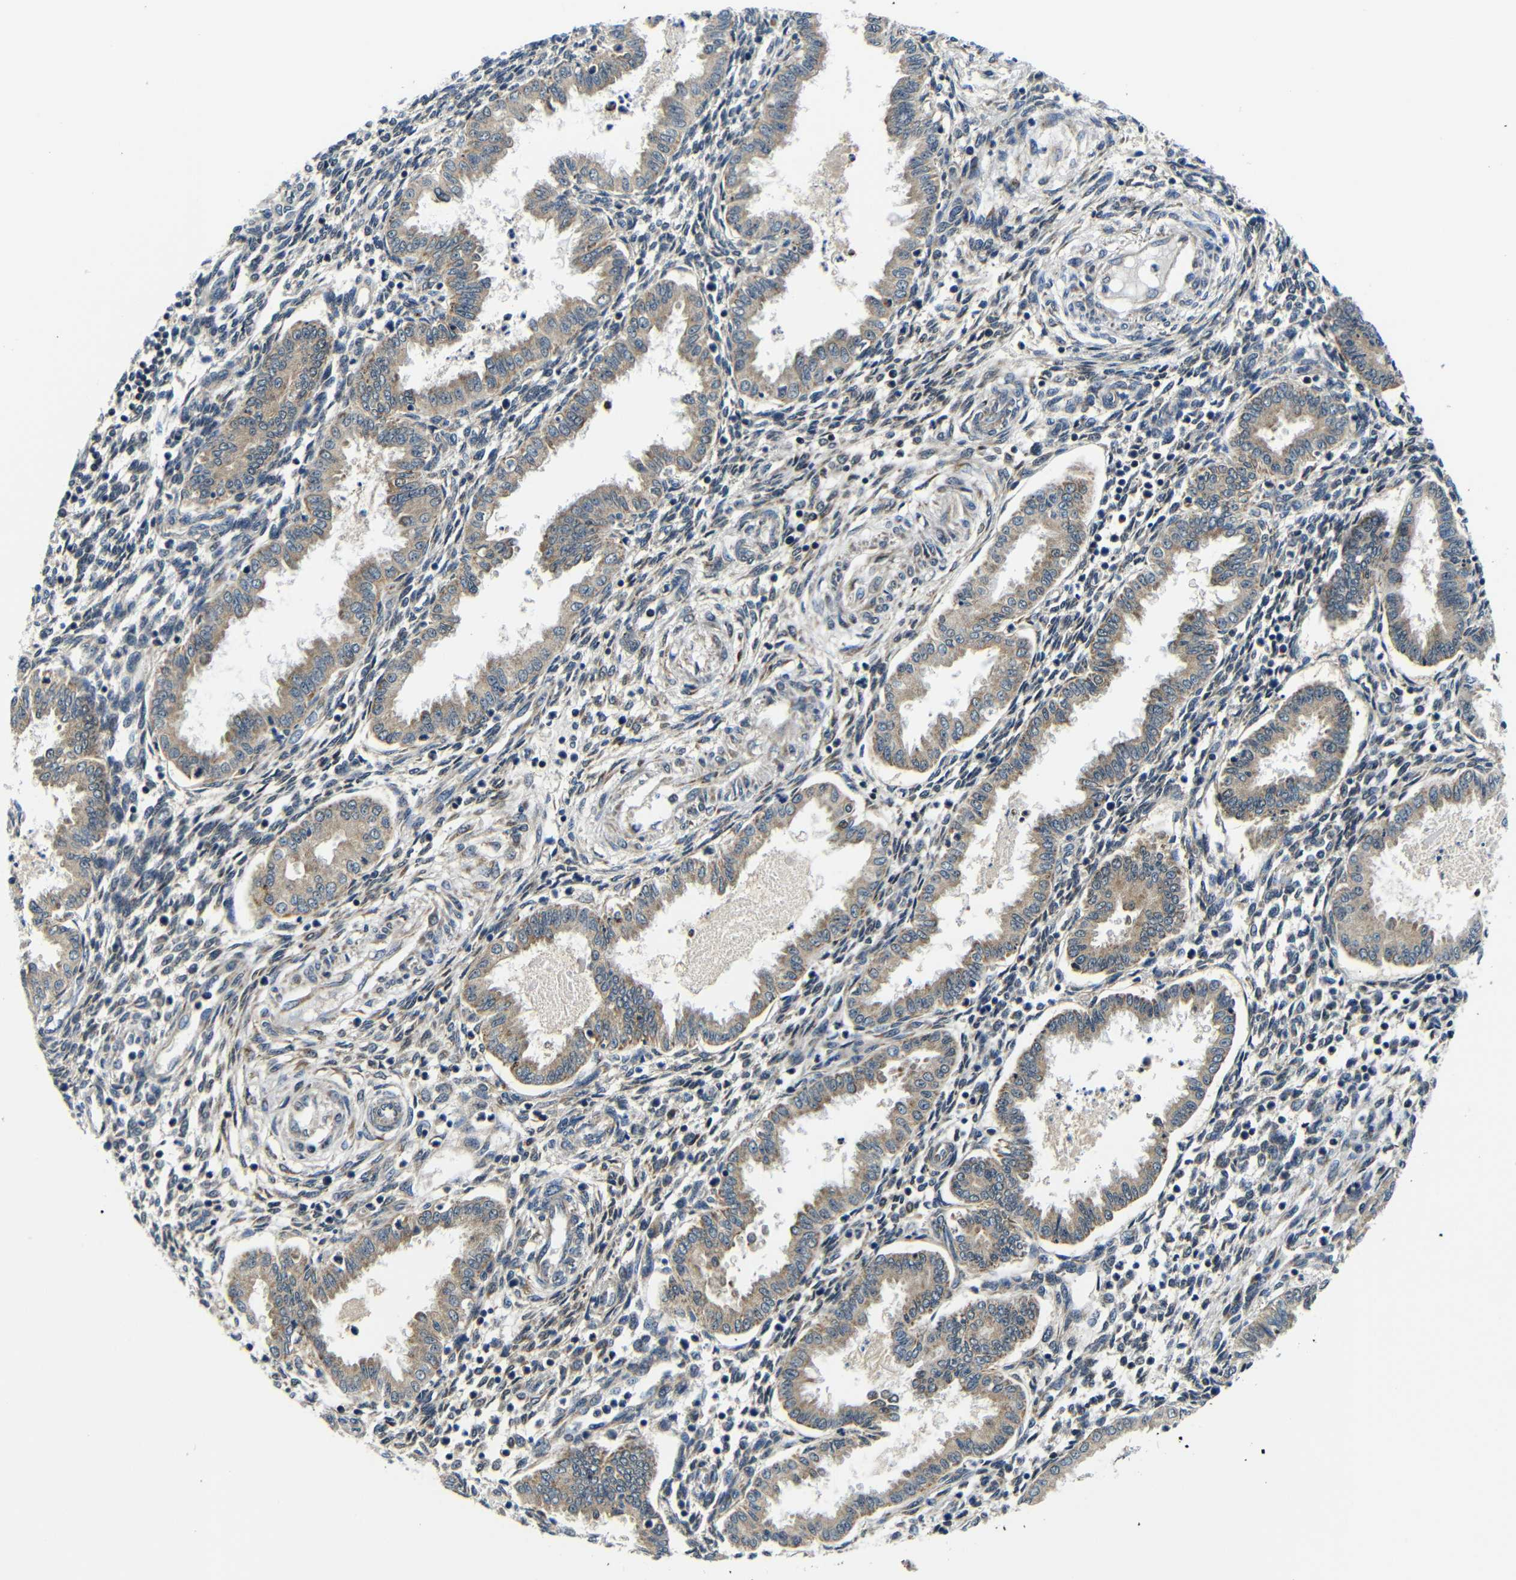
{"staining": {"intensity": "weak", "quantity": "25%-75%", "location": "cytoplasmic/membranous"}, "tissue": "endometrium", "cell_type": "Cells in endometrial stroma", "image_type": "normal", "snomed": [{"axis": "morphology", "description": "Normal tissue, NOS"}, {"axis": "topography", "description": "Endometrium"}], "caption": "DAB (3,3'-diaminobenzidine) immunohistochemical staining of unremarkable endometrium exhibits weak cytoplasmic/membranous protein expression in approximately 25%-75% of cells in endometrial stroma.", "gene": "FKBP14", "patient": {"sex": "female", "age": 33}}